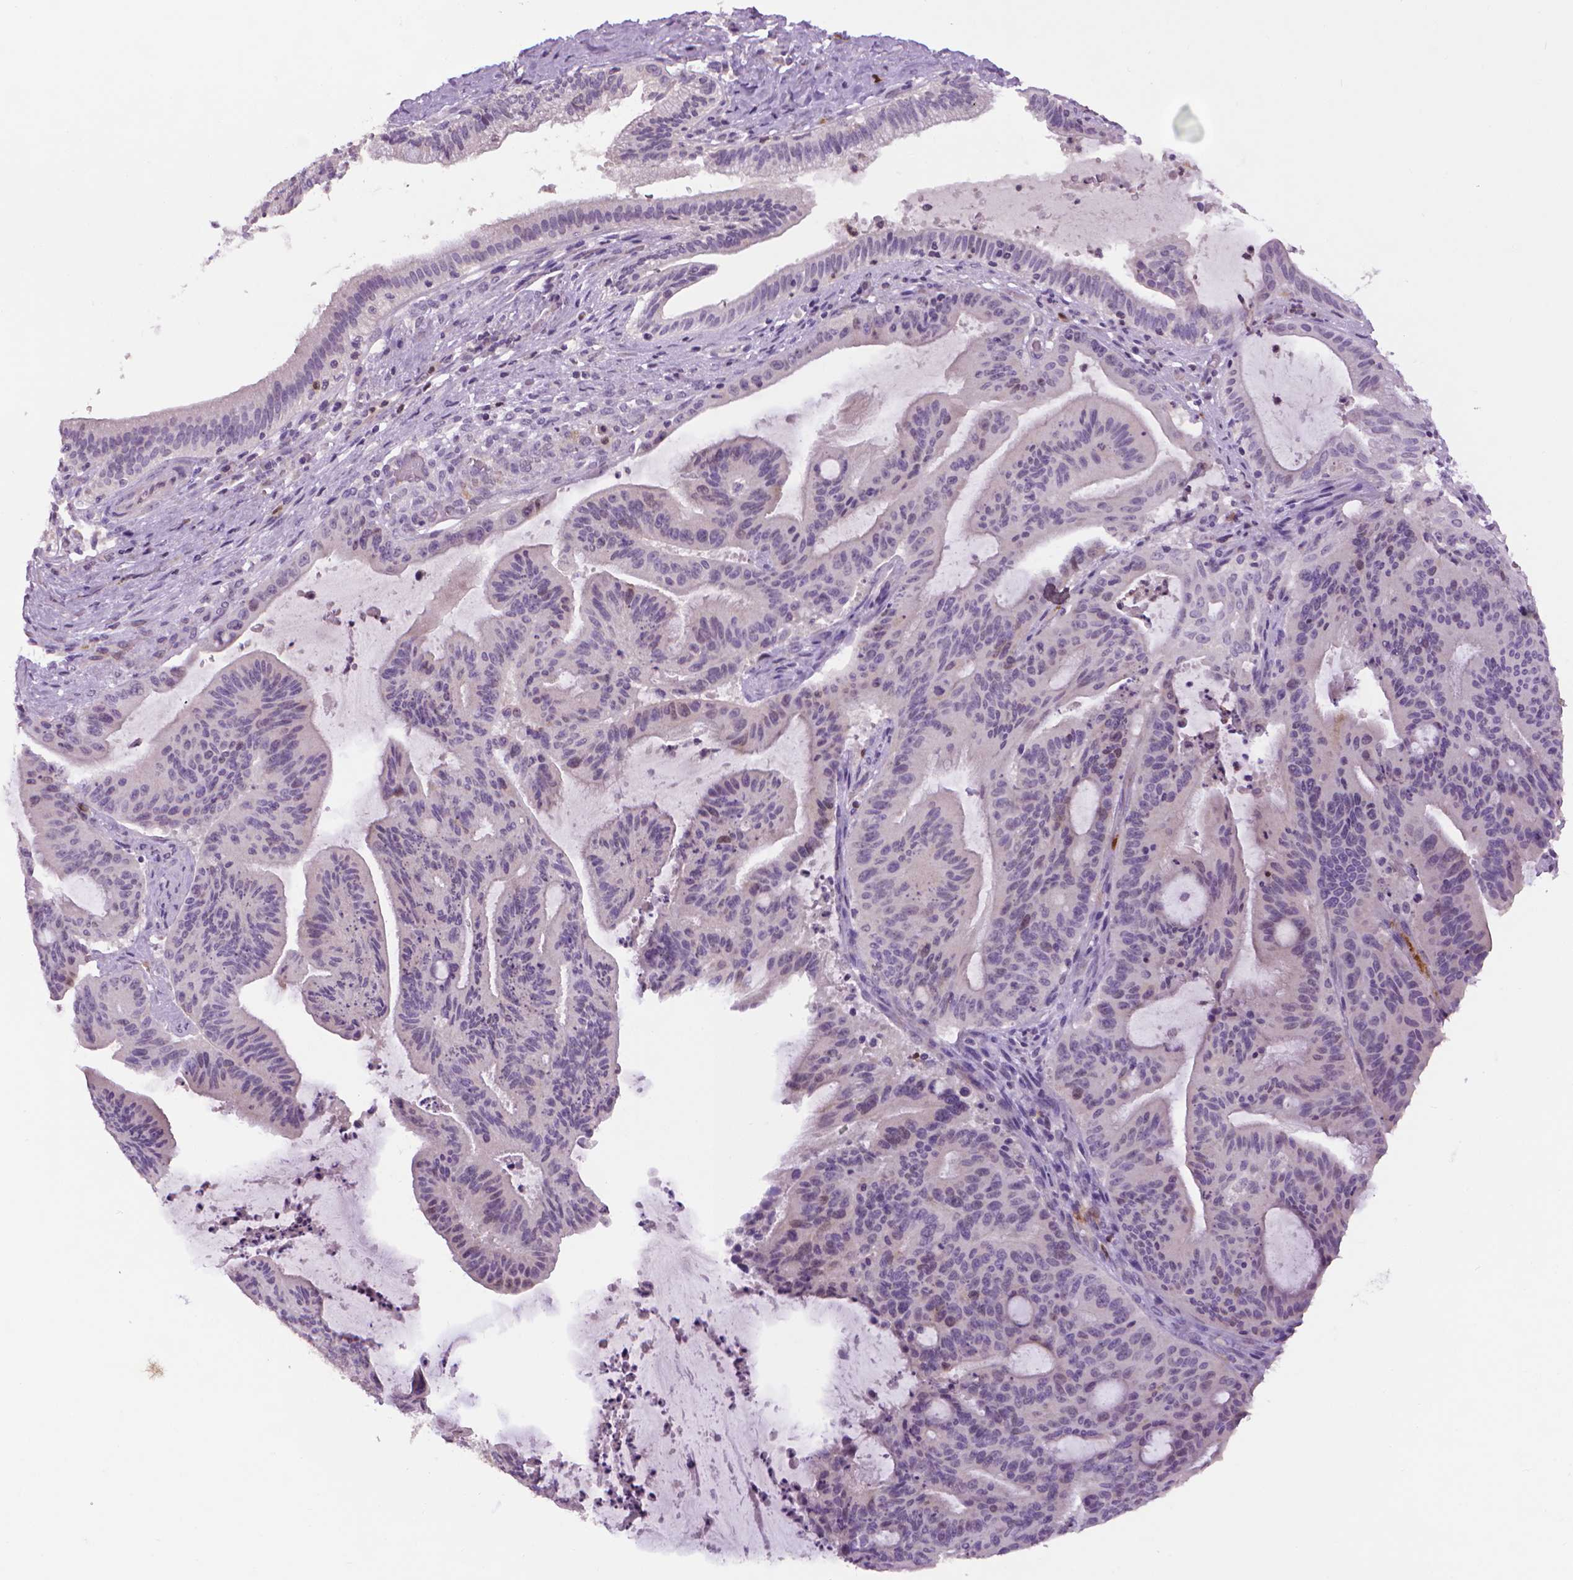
{"staining": {"intensity": "negative", "quantity": "none", "location": "none"}, "tissue": "liver cancer", "cell_type": "Tumor cells", "image_type": "cancer", "snomed": [{"axis": "morphology", "description": "Cholangiocarcinoma"}, {"axis": "topography", "description": "Liver"}], "caption": "Tumor cells are negative for brown protein staining in liver cholangiocarcinoma. (DAB (3,3'-diaminobenzidine) immunohistochemistry visualized using brightfield microscopy, high magnification).", "gene": "CDKN2D", "patient": {"sex": "female", "age": 73}}